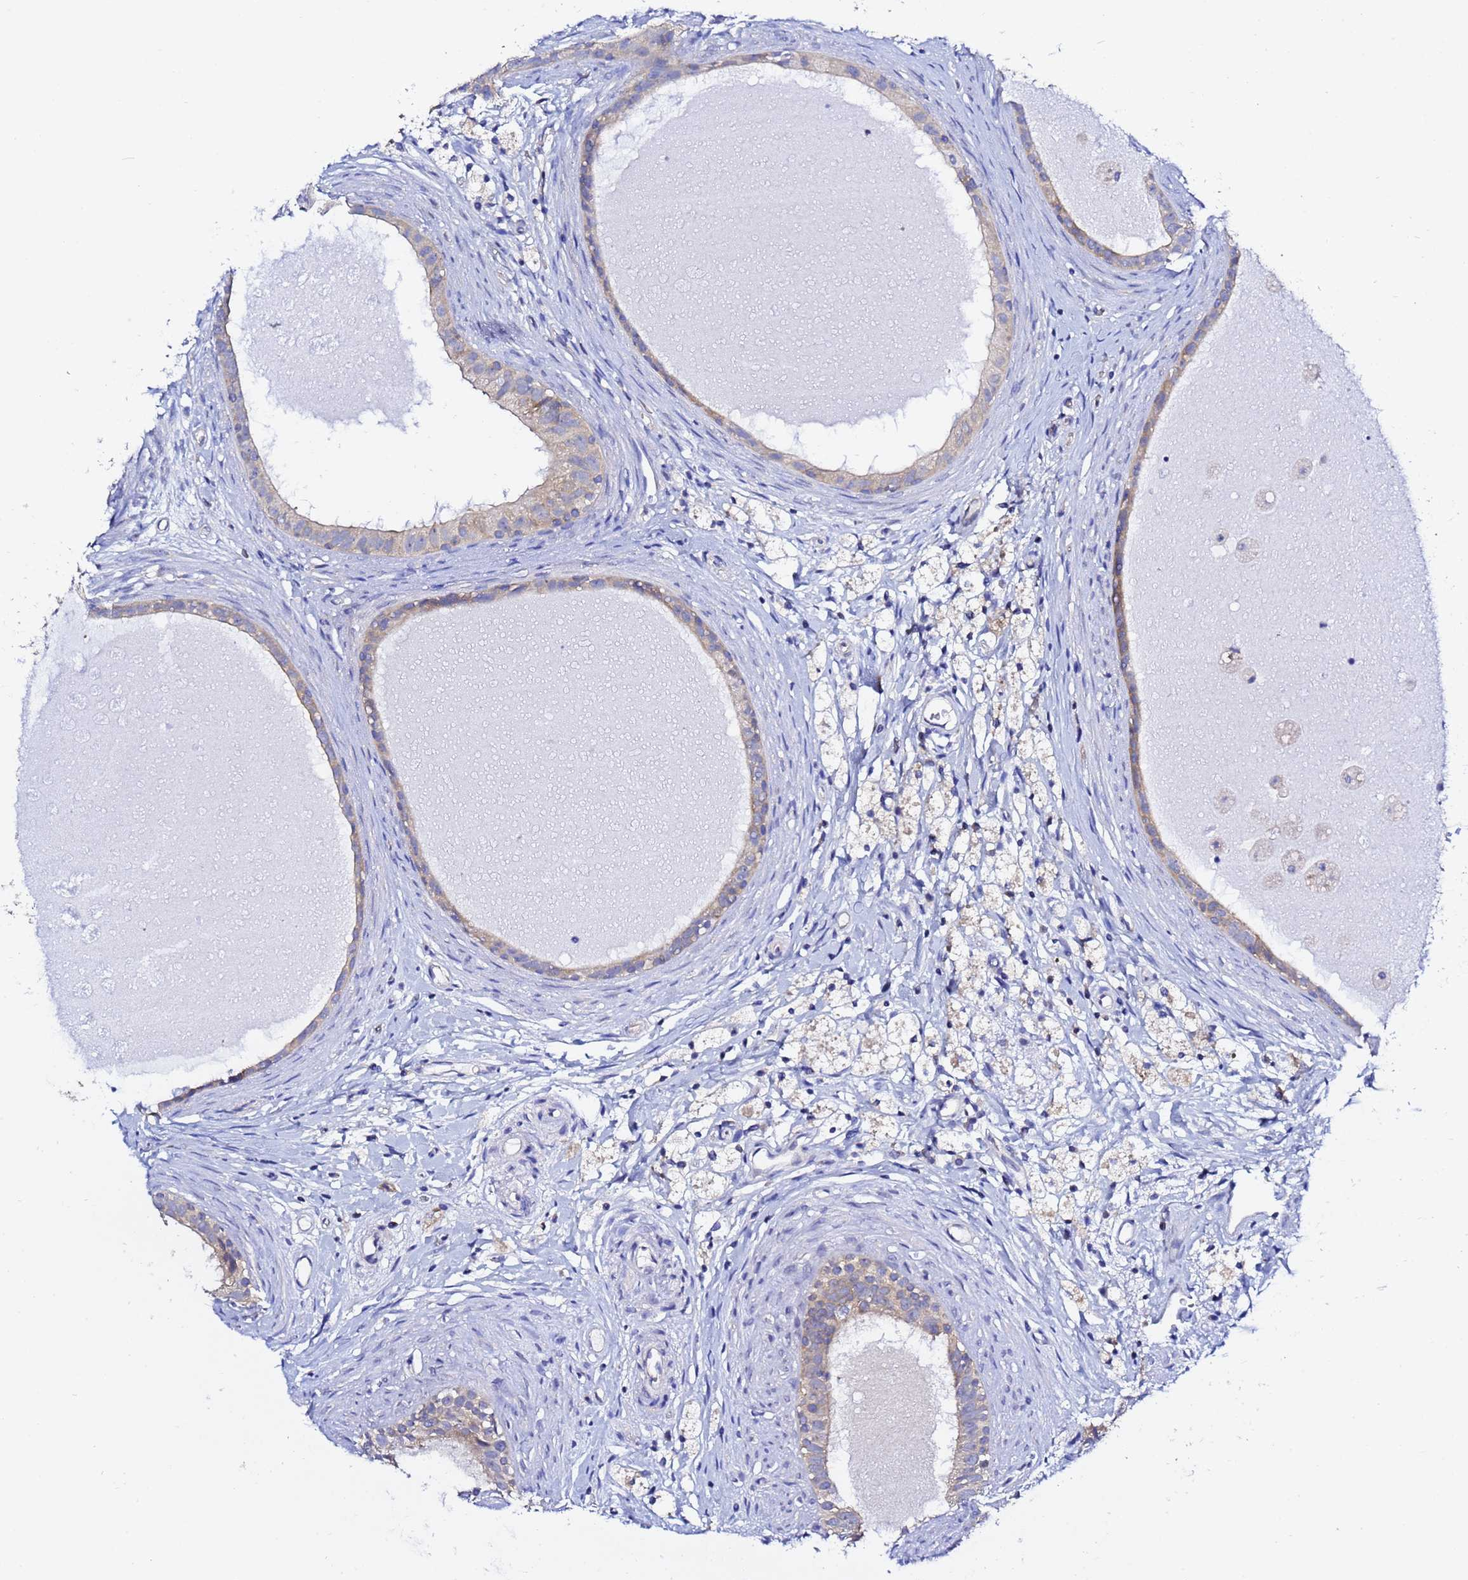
{"staining": {"intensity": "moderate", "quantity": "25%-75%", "location": "cytoplasmic/membranous"}, "tissue": "epididymis", "cell_type": "Glandular cells", "image_type": "normal", "snomed": [{"axis": "morphology", "description": "Normal tissue, NOS"}, {"axis": "topography", "description": "Epididymis"}], "caption": "Moderate cytoplasmic/membranous staining is appreciated in approximately 25%-75% of glandular cells in unremarkable epididymis. (Stains: DAB (3,3'-diaminobenzidine) in brown, nuclei in blue, Microscopy: brightfield microscopy at high magnification).", "gene": "LENG1", "patient": {"sex": "male", "age": 80}}